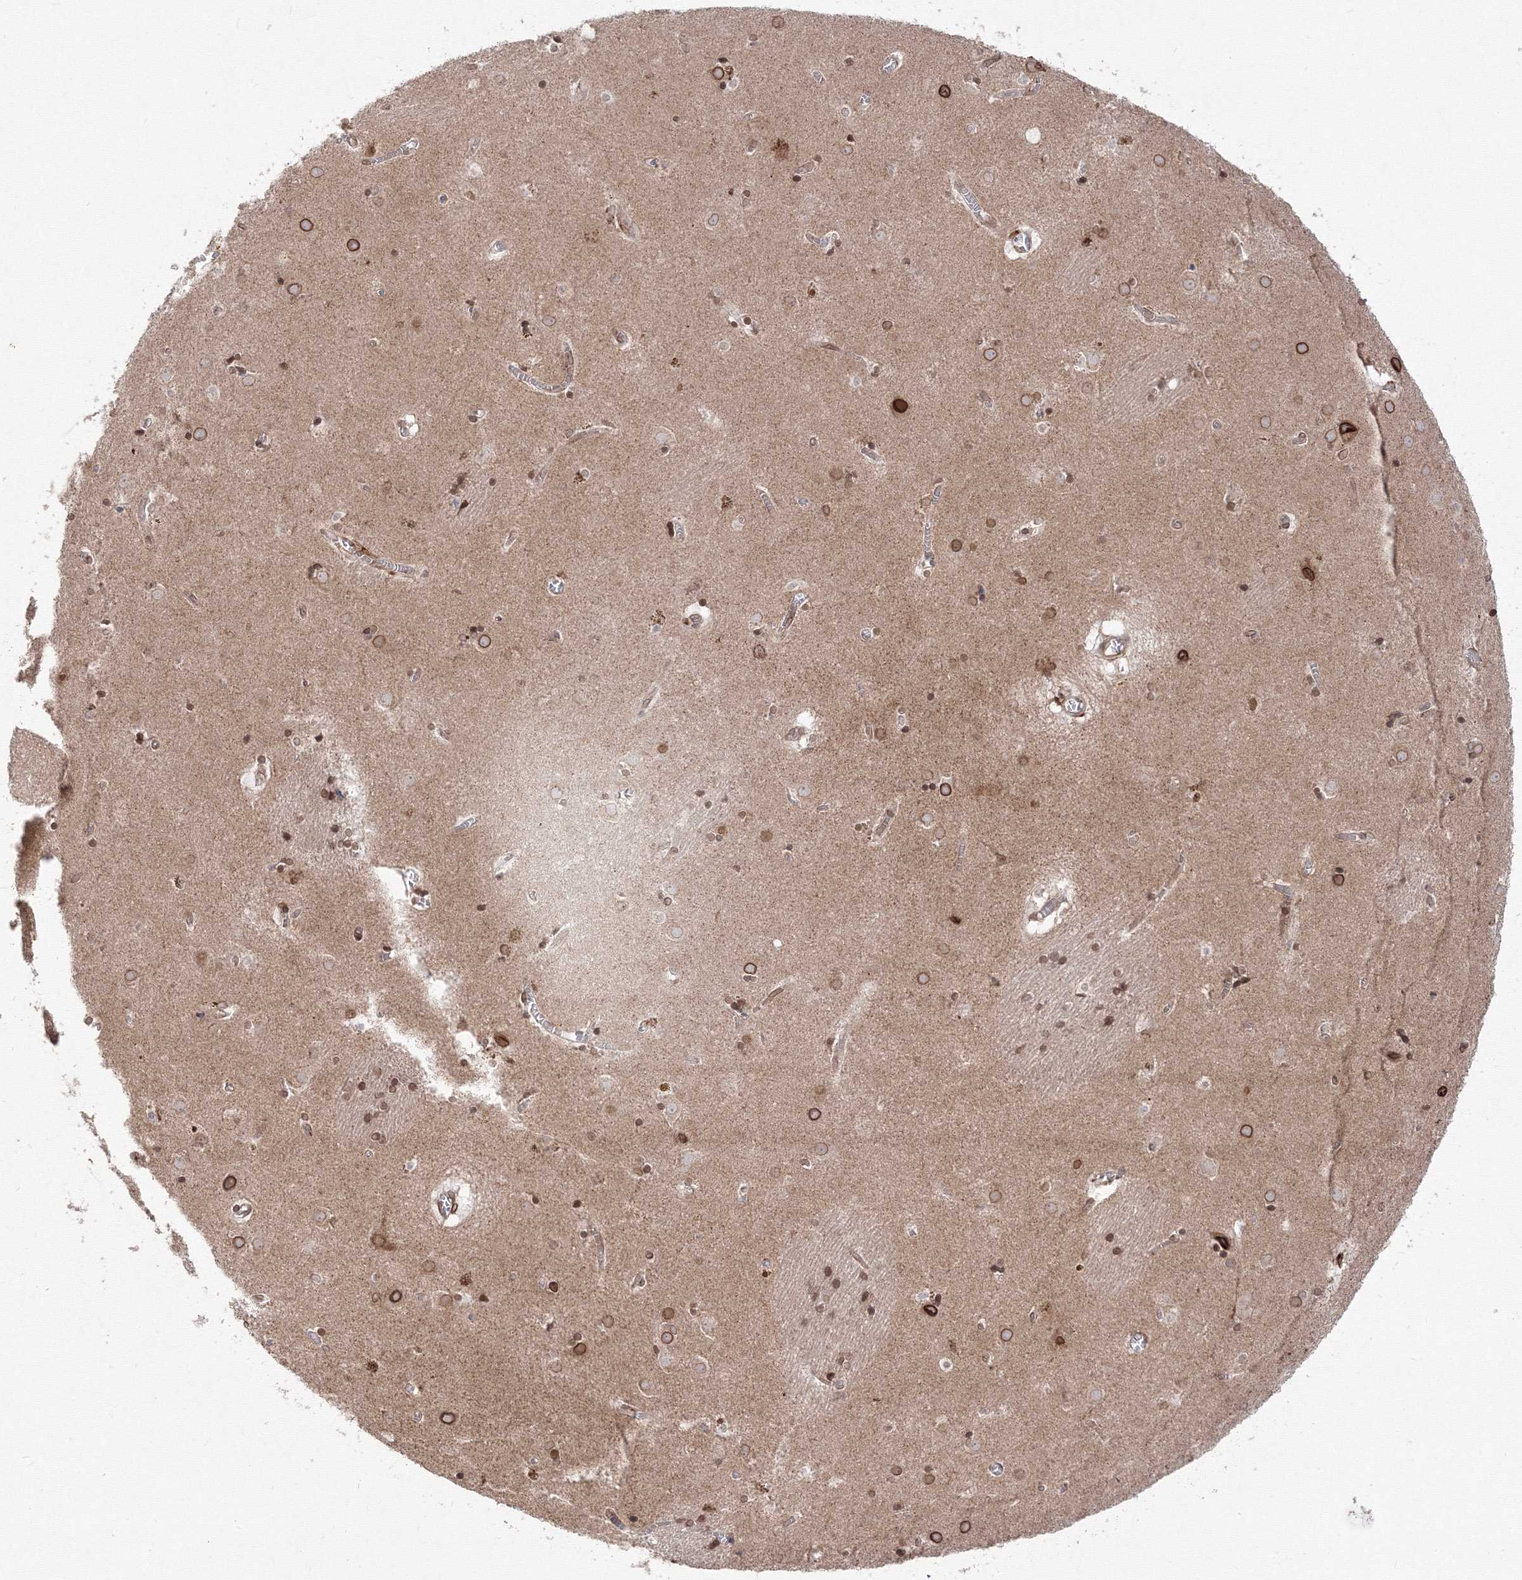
{"staining": {"intensity": "moderate", "quantity": "25%-75%", "location": "nuclear"}, "tissue": "caudate", "cell_type": "Glial cells", "image_type": "normal", "snomed": [{"axis": "morphology", "description": "Normal tissue, NOS"}, {"axis": "topography", "description": "Lateral ventricle wall"}], "caption": "Immunohistochemical staining of benign caudate shows 25%-75% levels of moderate nuclear protein expression in about 25%-75% of glial cells.", "gene": "DNAJB2", "patient": {"sex": "male", "age": 70}}